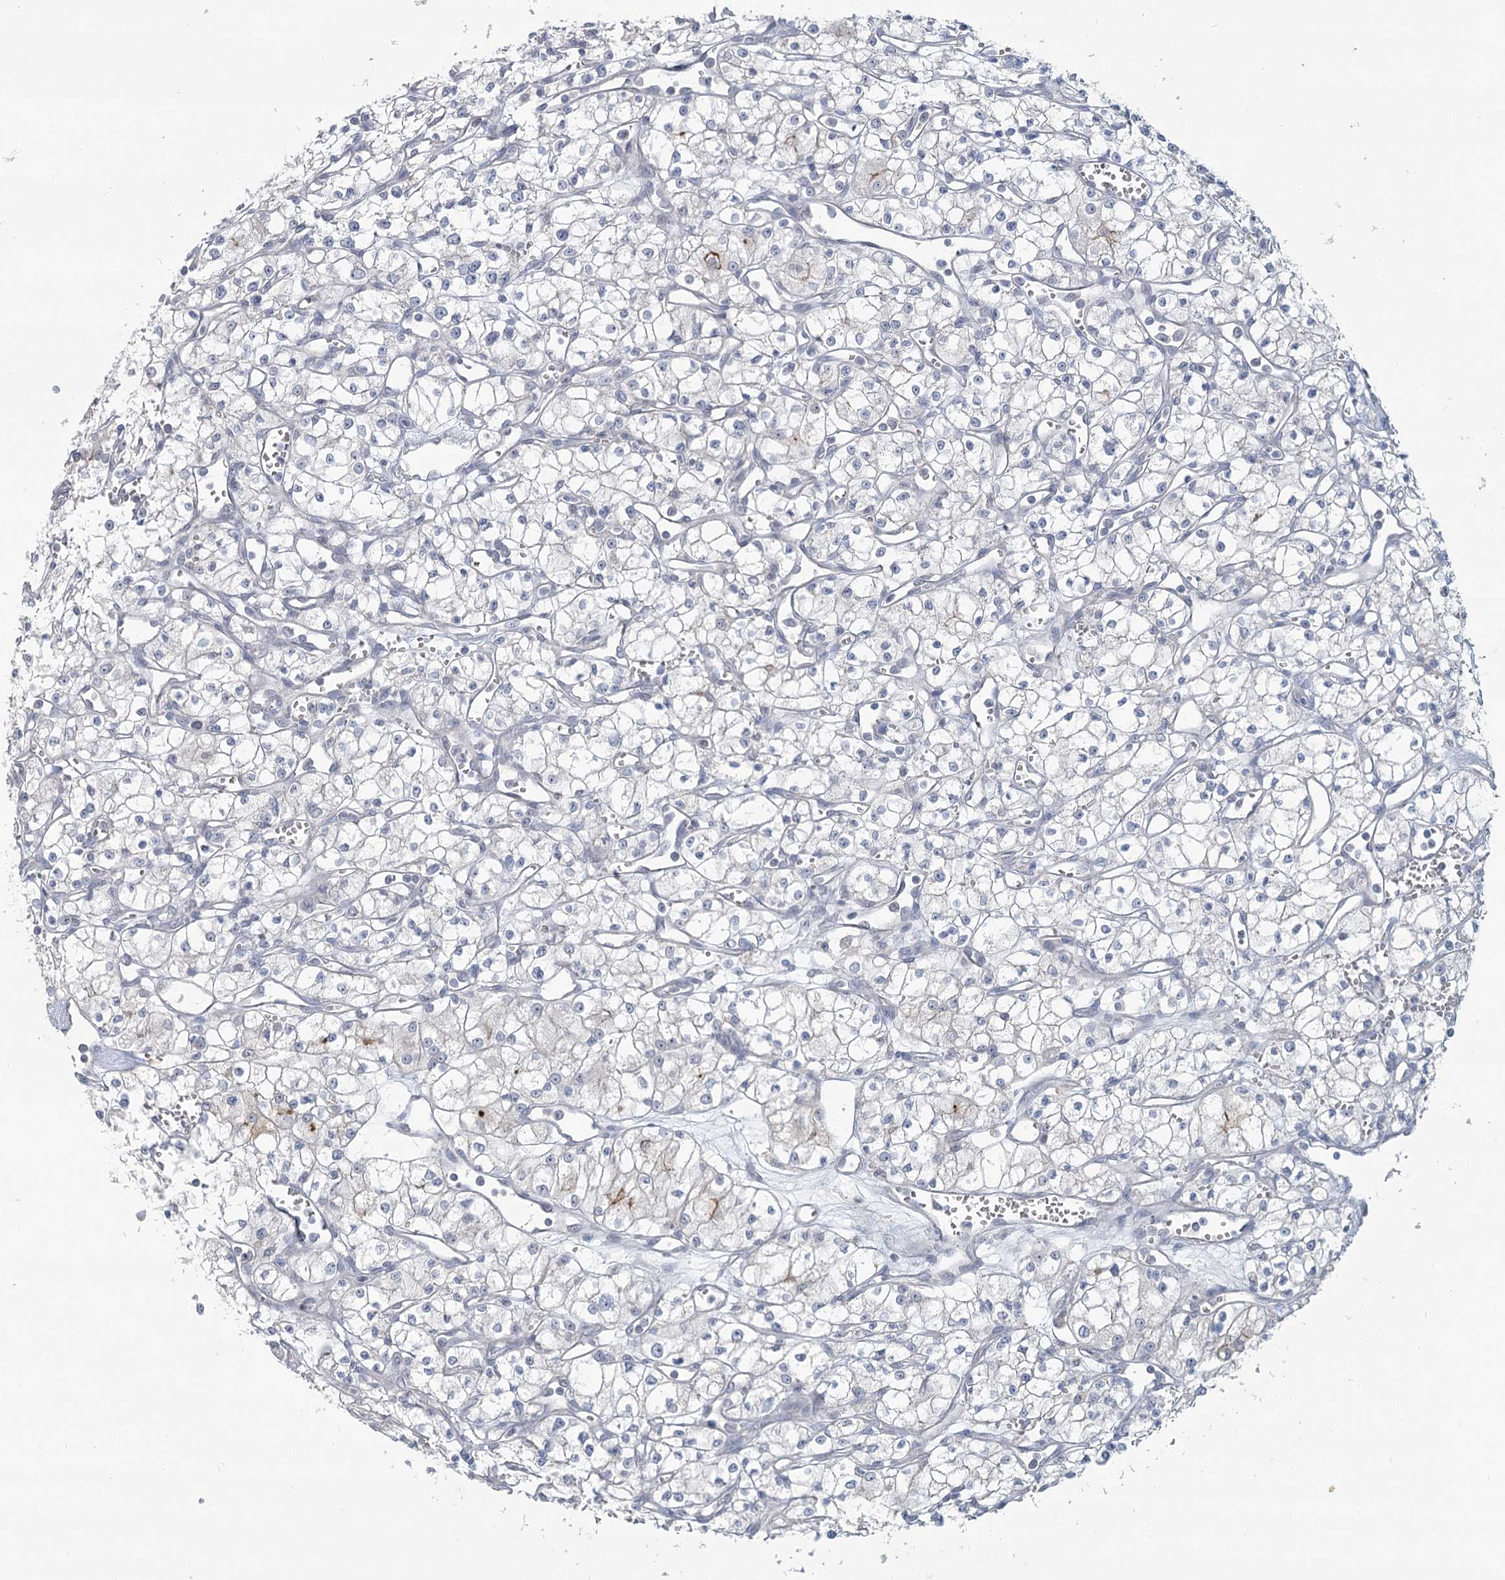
{"staining": {"intensity": "negative", "quantity": "none", "location": "none"}, "tissue": "renal cancer", "cell_type": "Tumor cells", "image_type": "cancer", "snomed": [{"axis": "morphology", "description": "Adenocarcinoma, NOS"}, {"axis": "topography", "description": "Kidney"}], "caption": "Immunohistochemical staining of human renal cancer demonstrates no significant staining in tumor cells.", "gene": "SLC9A3", "patient": {"sex": "male", "age": 59}}